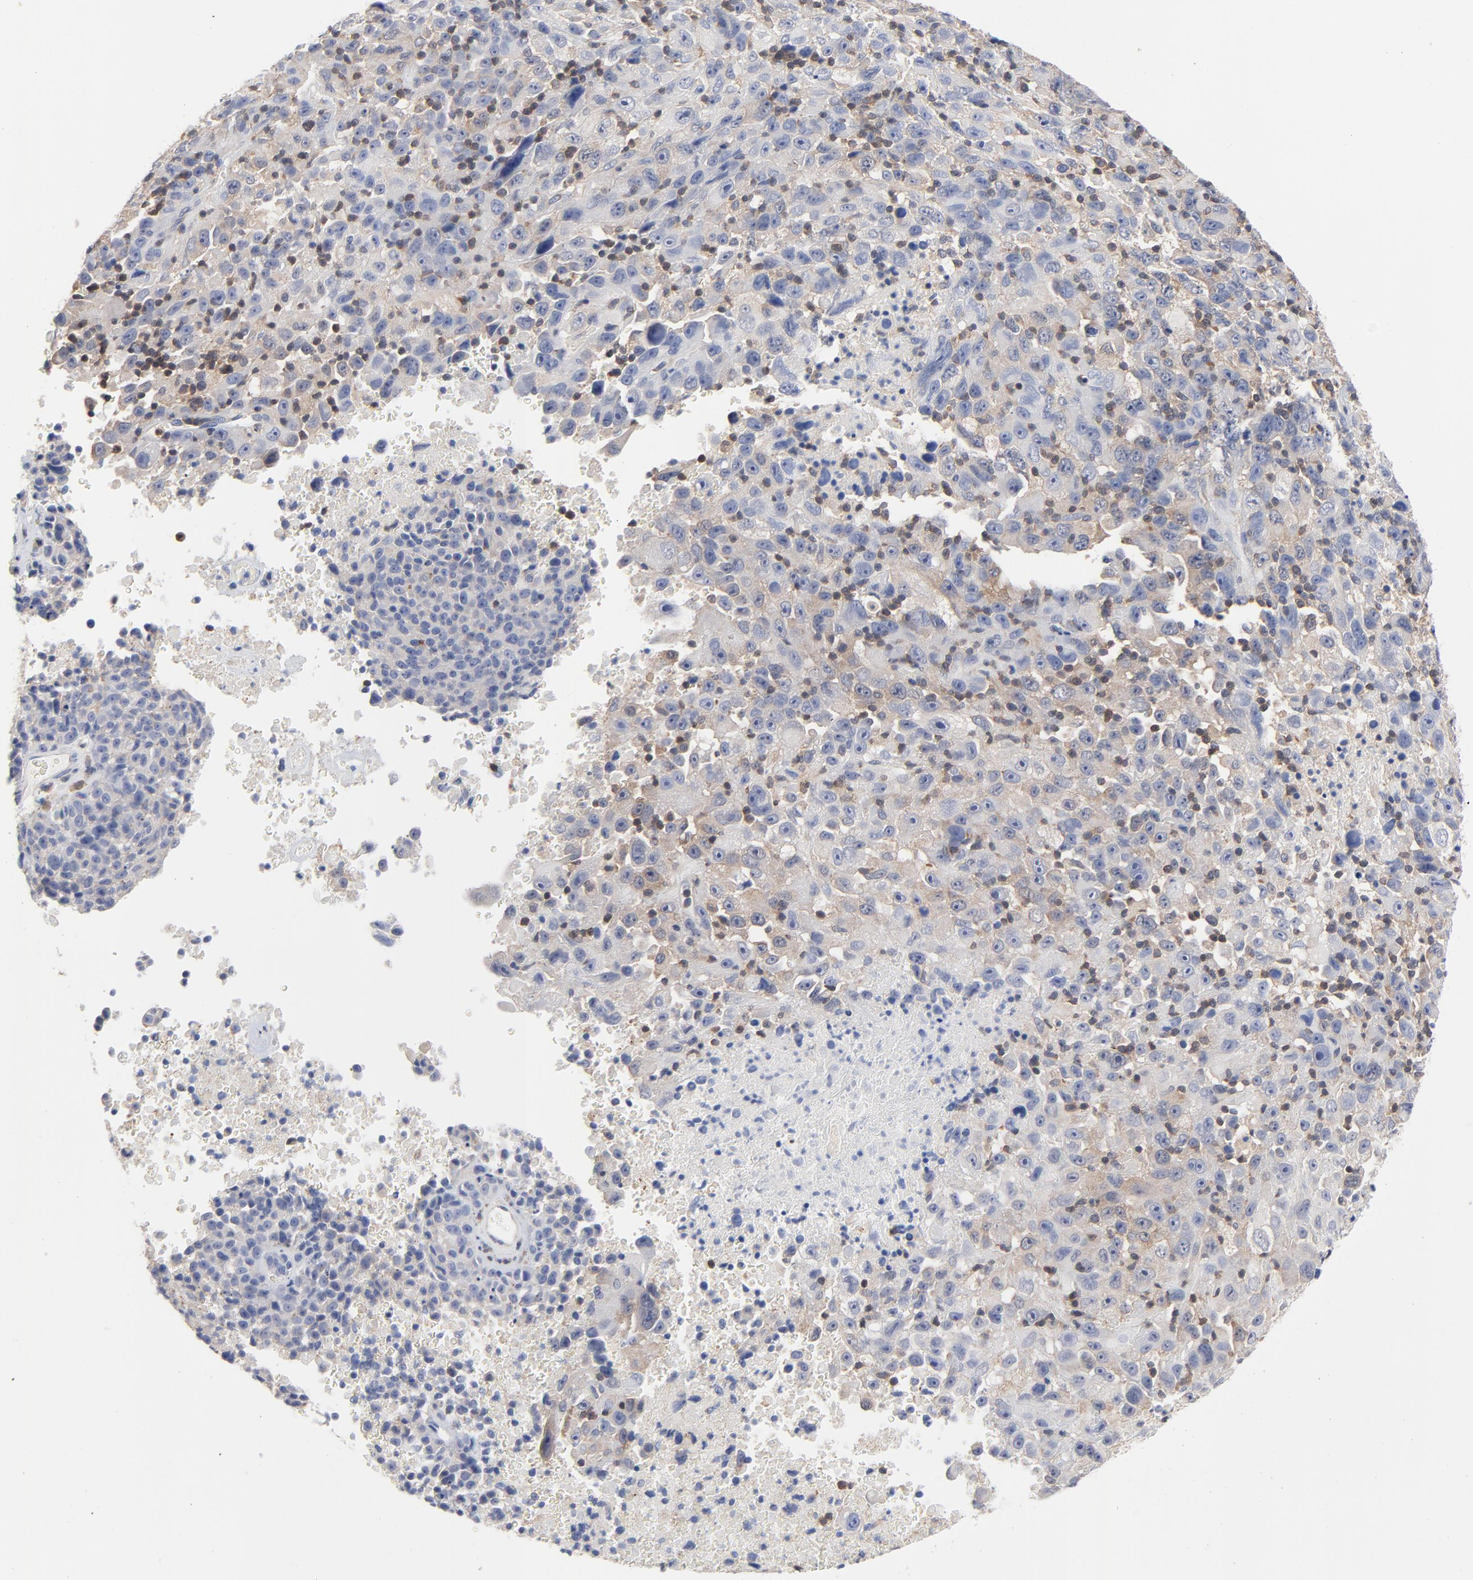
{"staining": {"intensity": "weak", "quantity": "25%-75%", "location": "cytoplasmic/membranous"}, "tissue": "melanoma", "cell_type": "Tumor cells", "image_type": "cancer", "snomed": [{"axis": "morphology", "description": "Malignant melanoma, Metastatic site"}, {"axis": "topography", "description": "Cerebral cortex"}], "caption": "A brown stain labels weak cytoplasmic/membranous expression of a protein in melanoma tumor cells.", "gene": "CAB39L", "patient": {"sex": "female", "age": 52}}